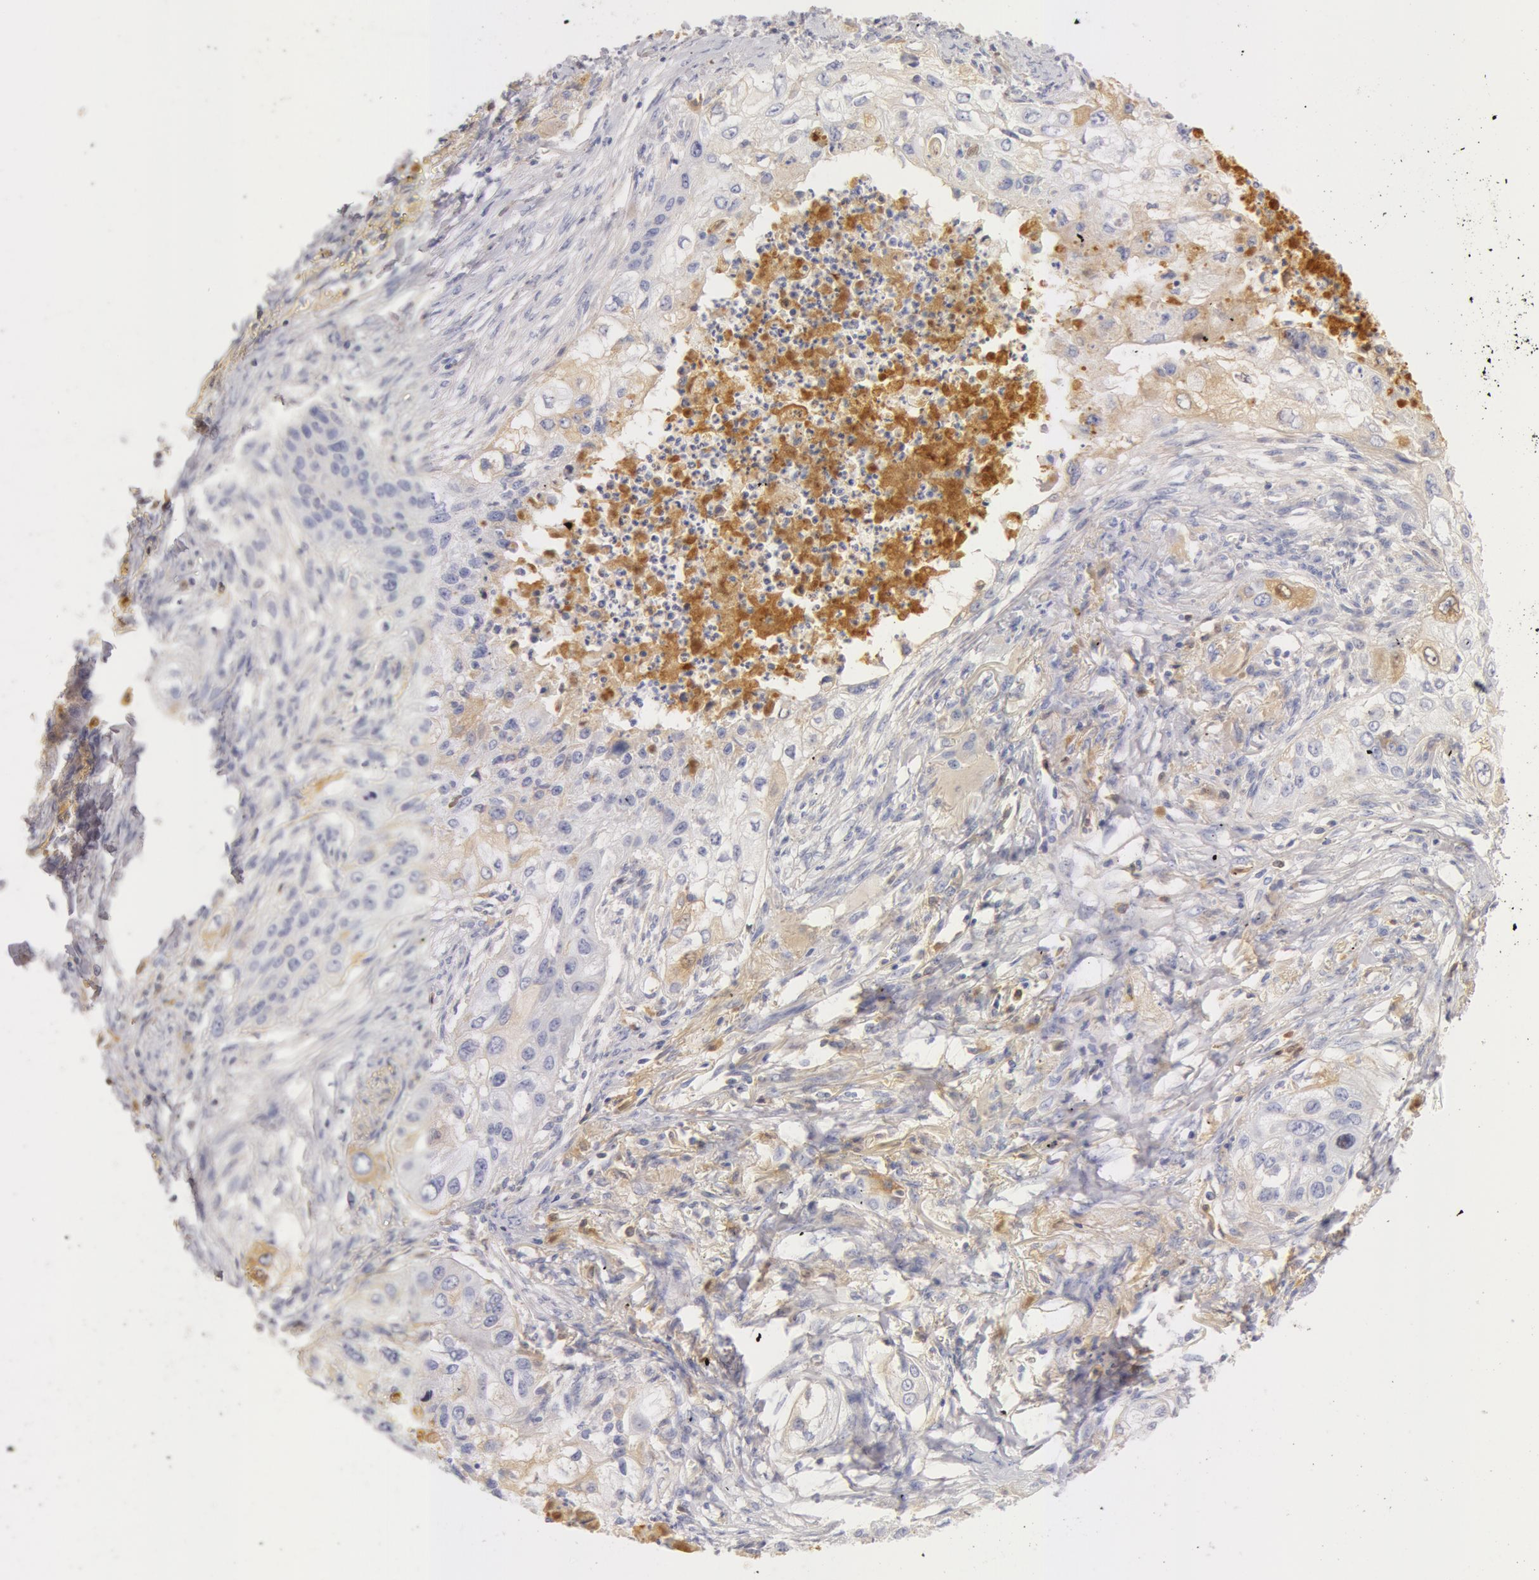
{"staining": {"intensity": "weak", "quantity": "<25%", "location": "cytoplasmic/membranous"}, "tissue": "lung cancer", "cell_type": "Tumor cells", "image_type": "cancer", "snomed": [{"axis": "morphology", "description": "Squamous cell carcinoma, NOS"}, {"axis": "topography", "description": "Lung"}], "caption": "IHC of human squamous cell carcinoma (lung) reveals no positivity in tumor cells.", "gene": "GC", "patient": {"sex": "male", "age": 71}}